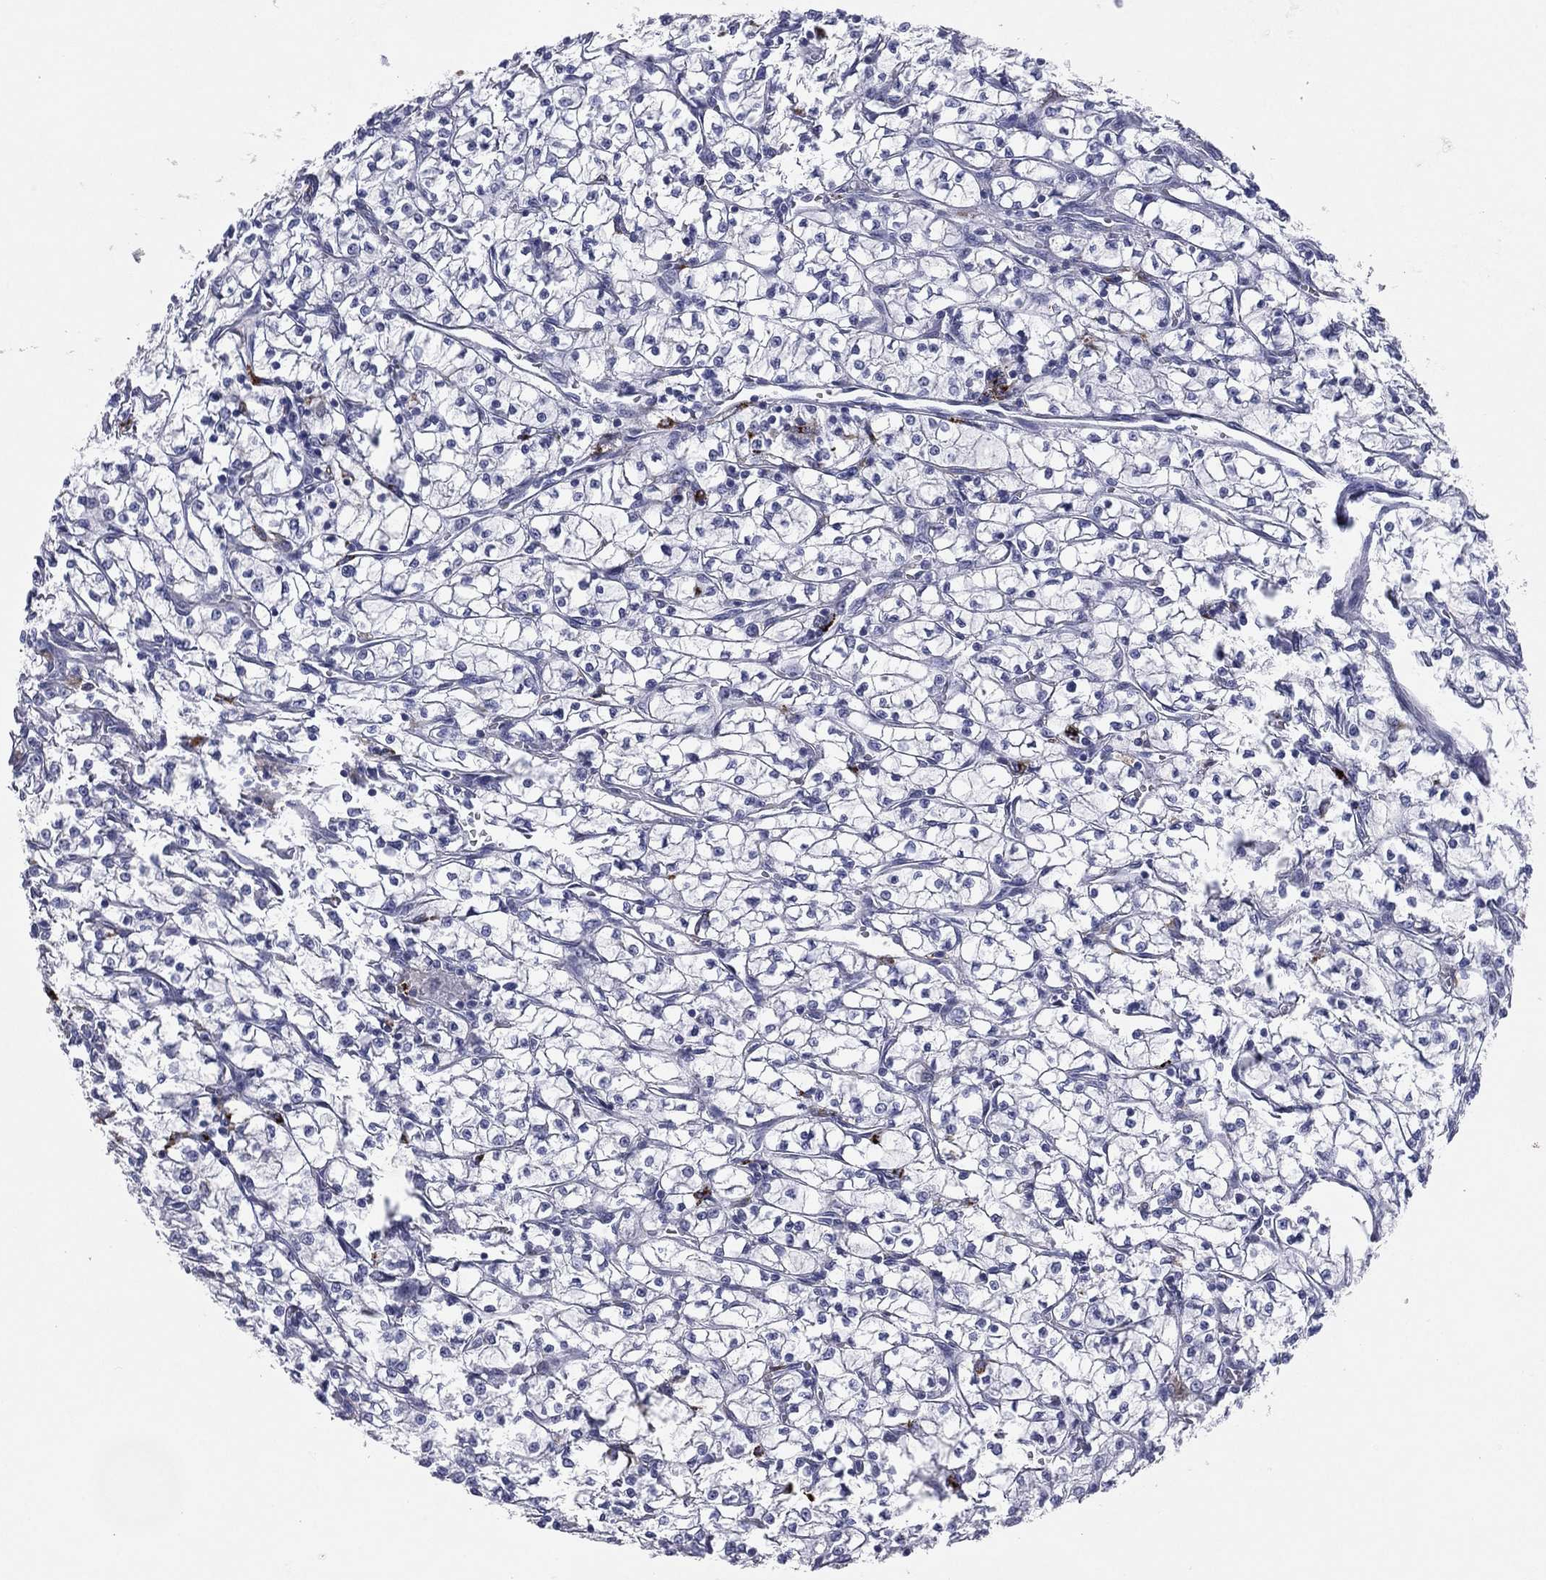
{"staining": {"intensity": "negative", "quantity": "none", "location": "none"}, "tissue": "renal cancer", "cell_type": "Tumor cells", "image_type": "cancer", "snomed": [{"axis": "morphology", "description": "Adenocarcinoma, NOS"}, {"axis": "topography", "description": "Kidney"}], "caption": "The micrograph exhibits no significant staining in tumor cells of renal adenocarcinoma. The staining is performed using DAB brown chromogen with nuclei counter-stained in using hematoxylin.", "gene": "HLA-DOA", "patient": {"sex": "female", "age": 64}}